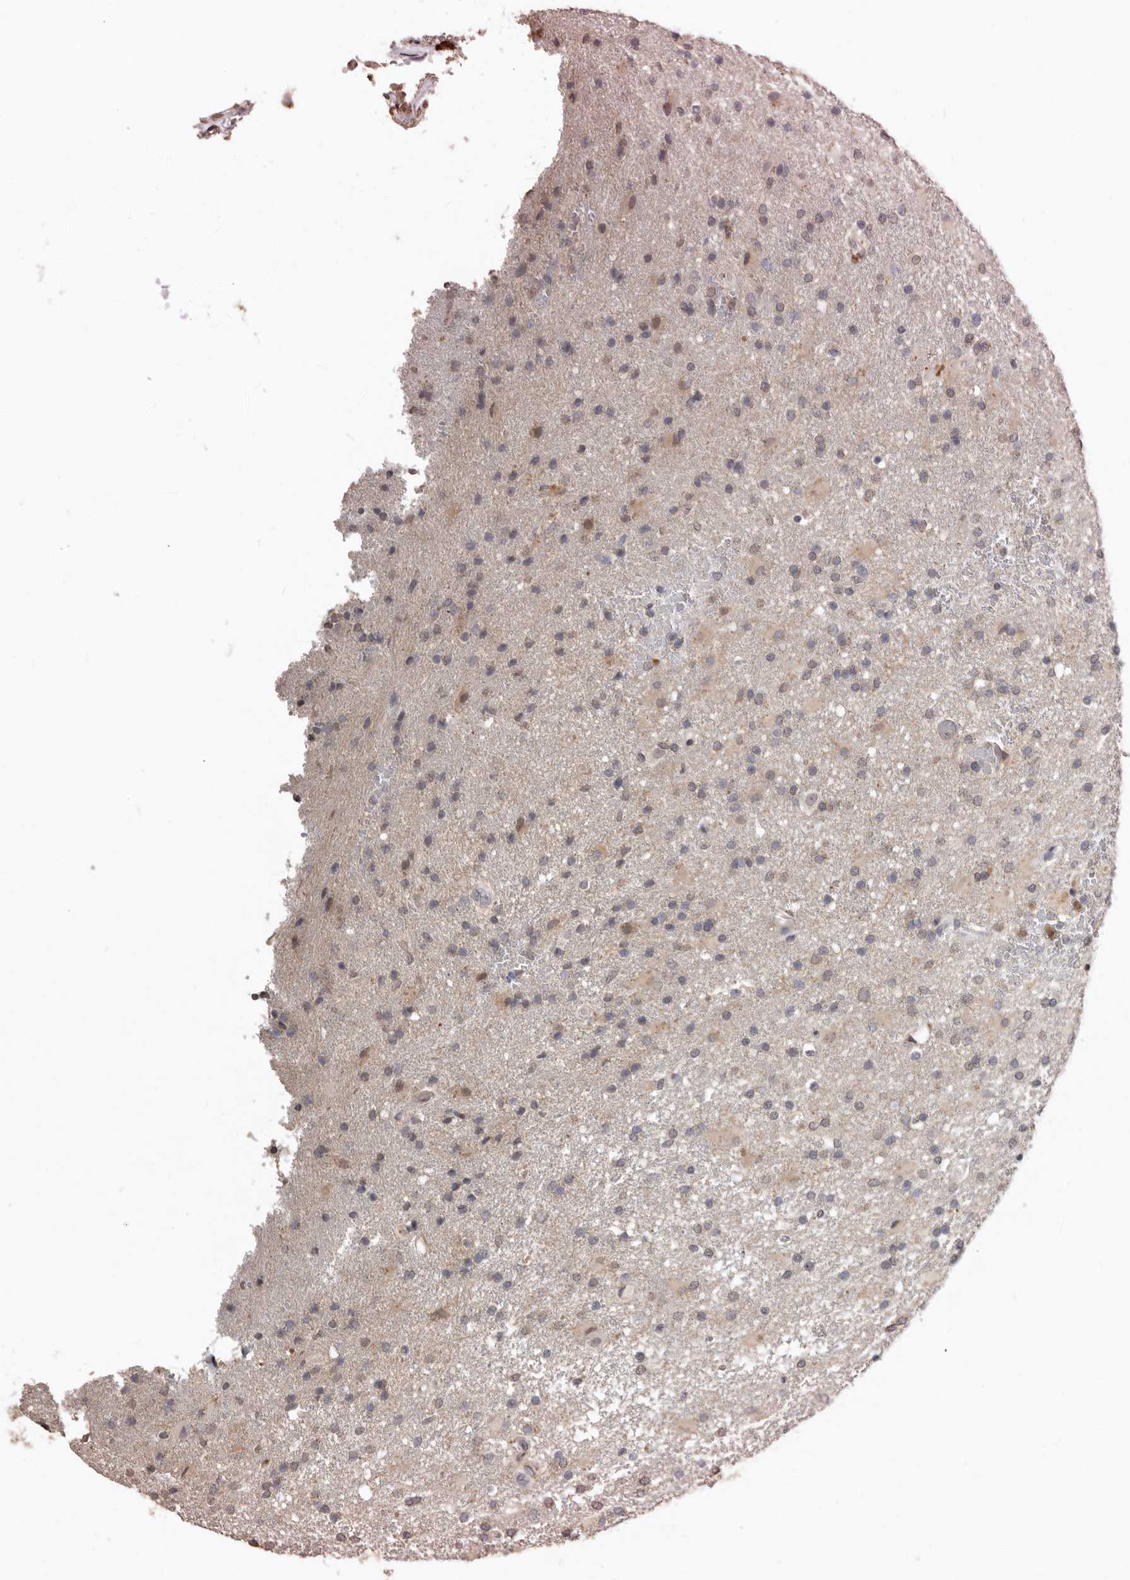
{"staining": {"intensity": "negative", "quantity": "none", "location": "none"}, "tissue": "glioma", "cell_type": "Tumor cells", "image_type": "cancer", "snomed": [{"axis": "morphology", "description": "Glioma, malignant, High grade"}, {"axis": "topography", "description": "Brain"}], "caption": "A photomicrograph of malignant glioma (high-grade) stained for a protein demonstrates no brown staining in tumor cells.", "gene": "SULT1E1", "patient": {"sex": "male", "age": 72}}